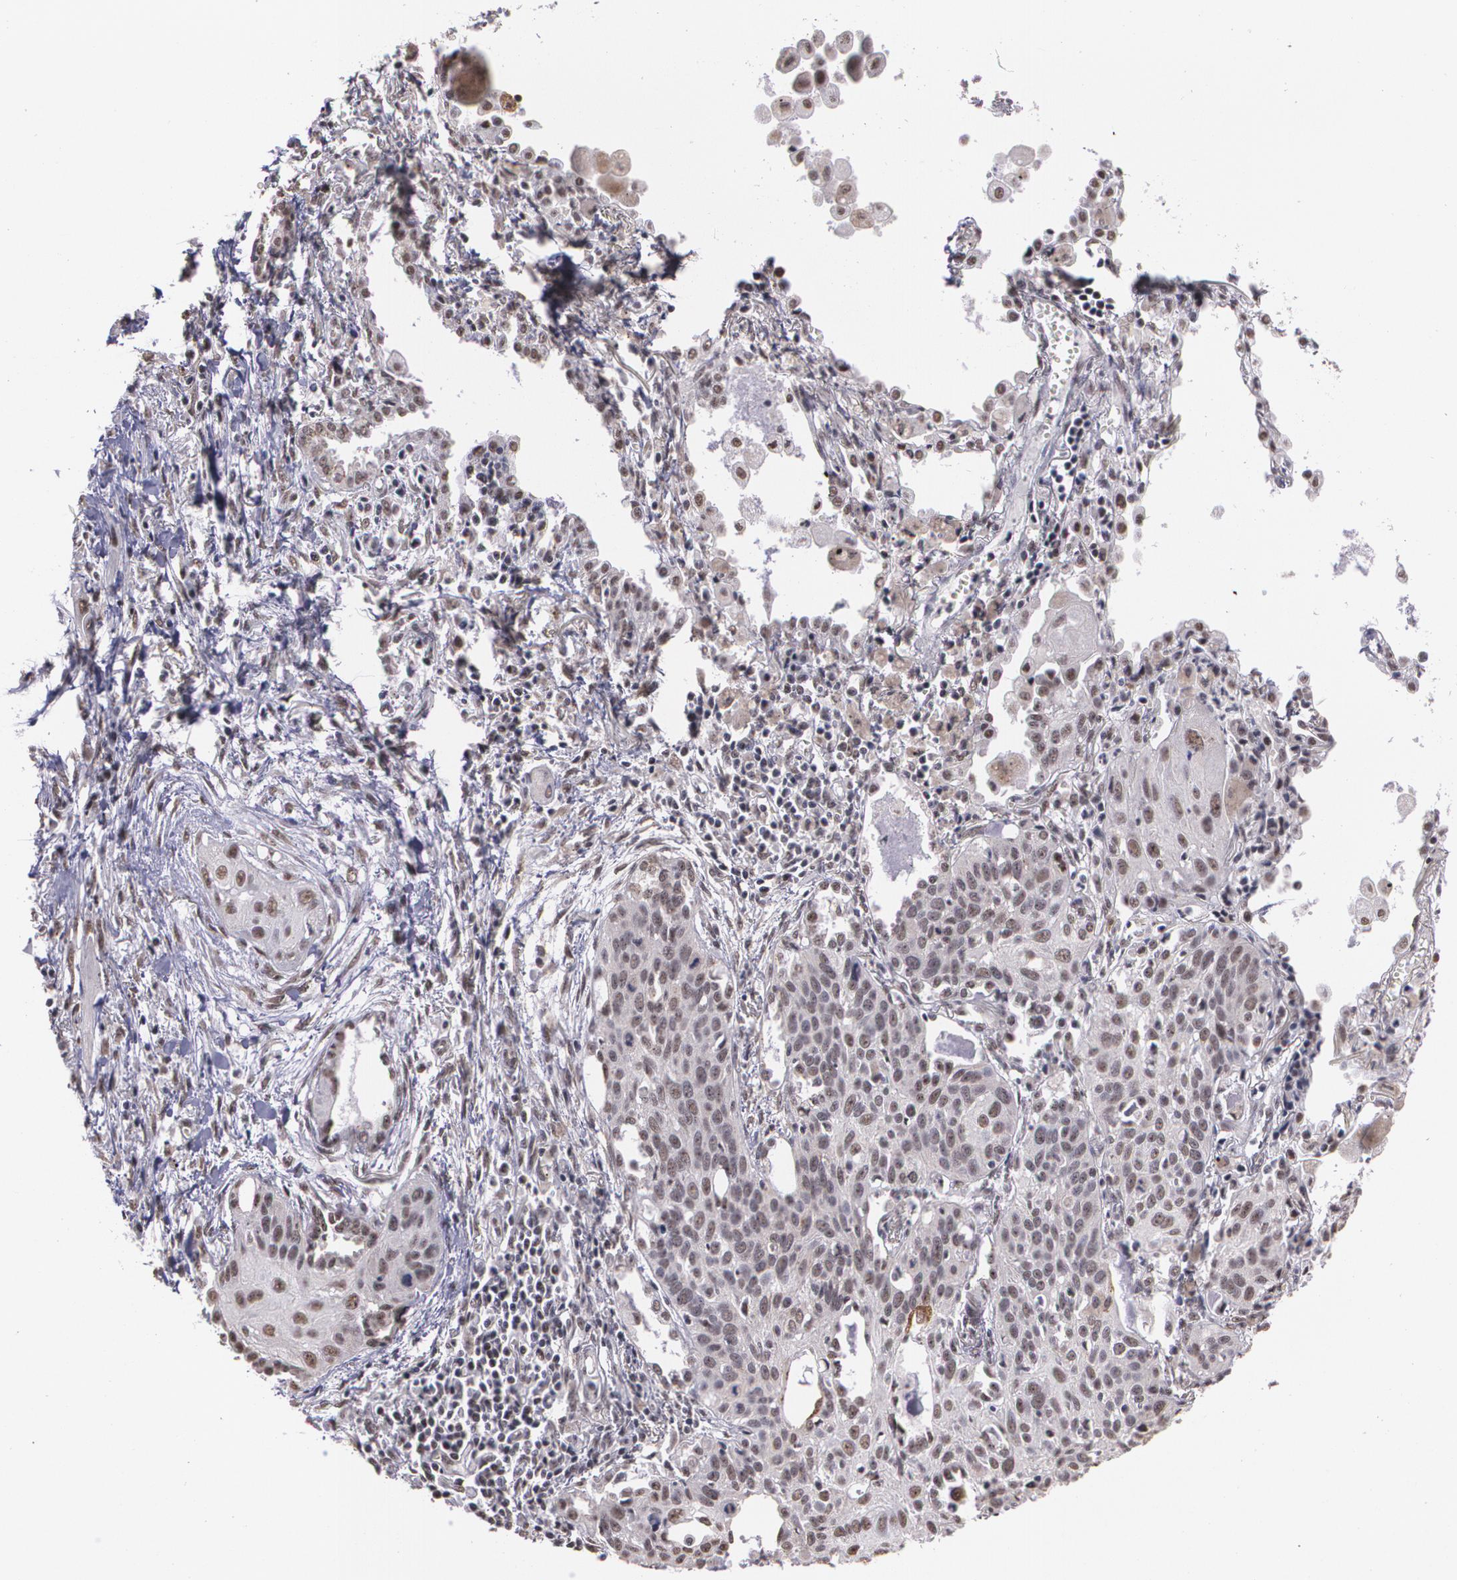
{"staining": {"intensity": "moderate", "quantity": ">75%", "location": "nuclear"}, "tissue": "lung cancer", "cell_type": "Tumor cells", "image_type": "cancer", "snomed": [{"axis": "morphology", "description": "Squamous cell carcinoma, NOS"}, {"axis": "topography", "description": "Lung"}], "caption": "Immunohistochemistry (IHC) of squamous cell carcinoma (lung) demonstrates medium levels of moderate nuclear expression in approximately >75% of tumor cells.", "gene": "C6orf15", "patient": {"sex": "male", "age": 71}}